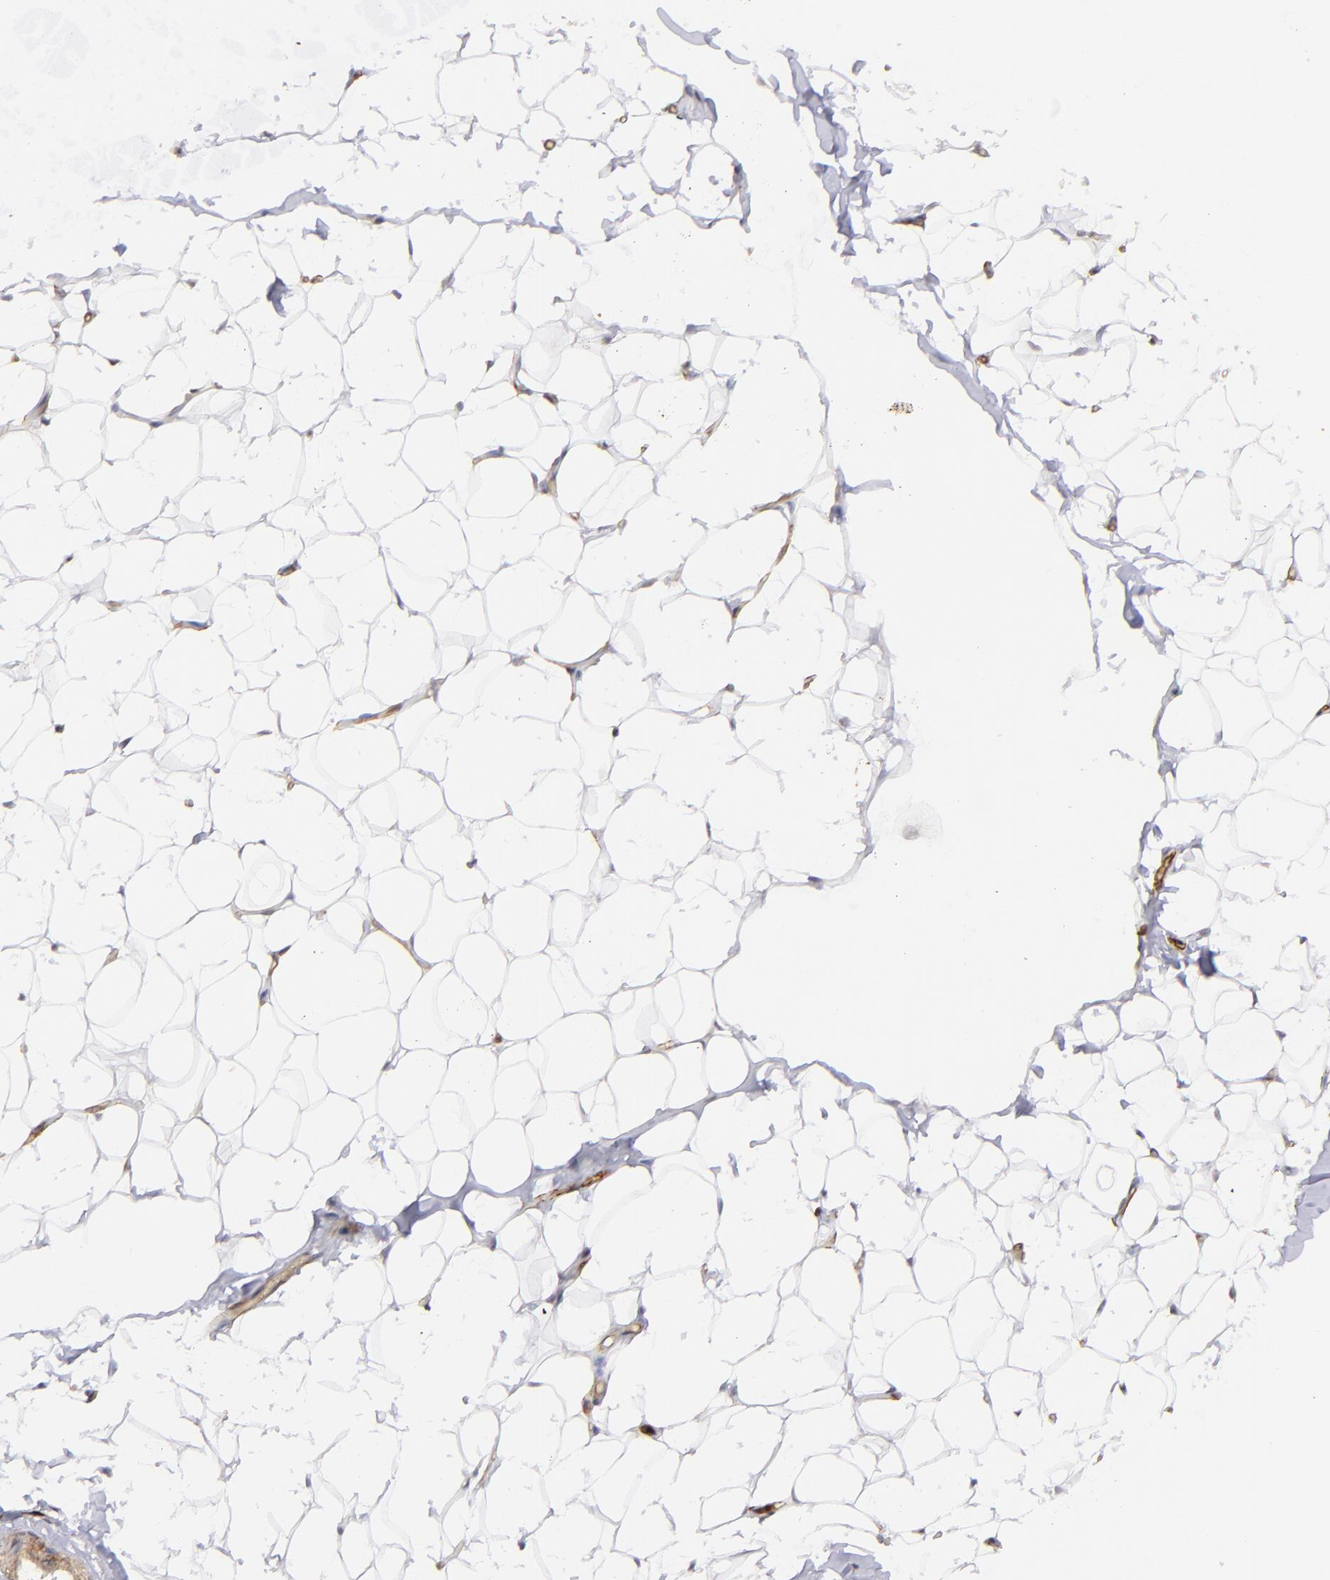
{"staining": {"intensity": "negative", "quantity": "none", "location": "none"}, "tissue": "adipose tissue", "cell_type": "Adipocytes", "image_type": "normal", "snomed": [{"axis": "morphology", "description": "Normal tissue, NOS"}, {"axis": "topography", "description": "Soft tissue"}], "caption": "DAB (3,3'-diaminobenzidine) immunohistochemical staining of unremarkable human adipose tissue displays no significant staining in adipocytes. The staining was performed using DAB to visualize the protein expression in brown, while the nuclei were stained in blue with hematoxylin (Magnification: 20x).", "gene": "DYSF", "patient": {"sex": "male", "age": 26}}